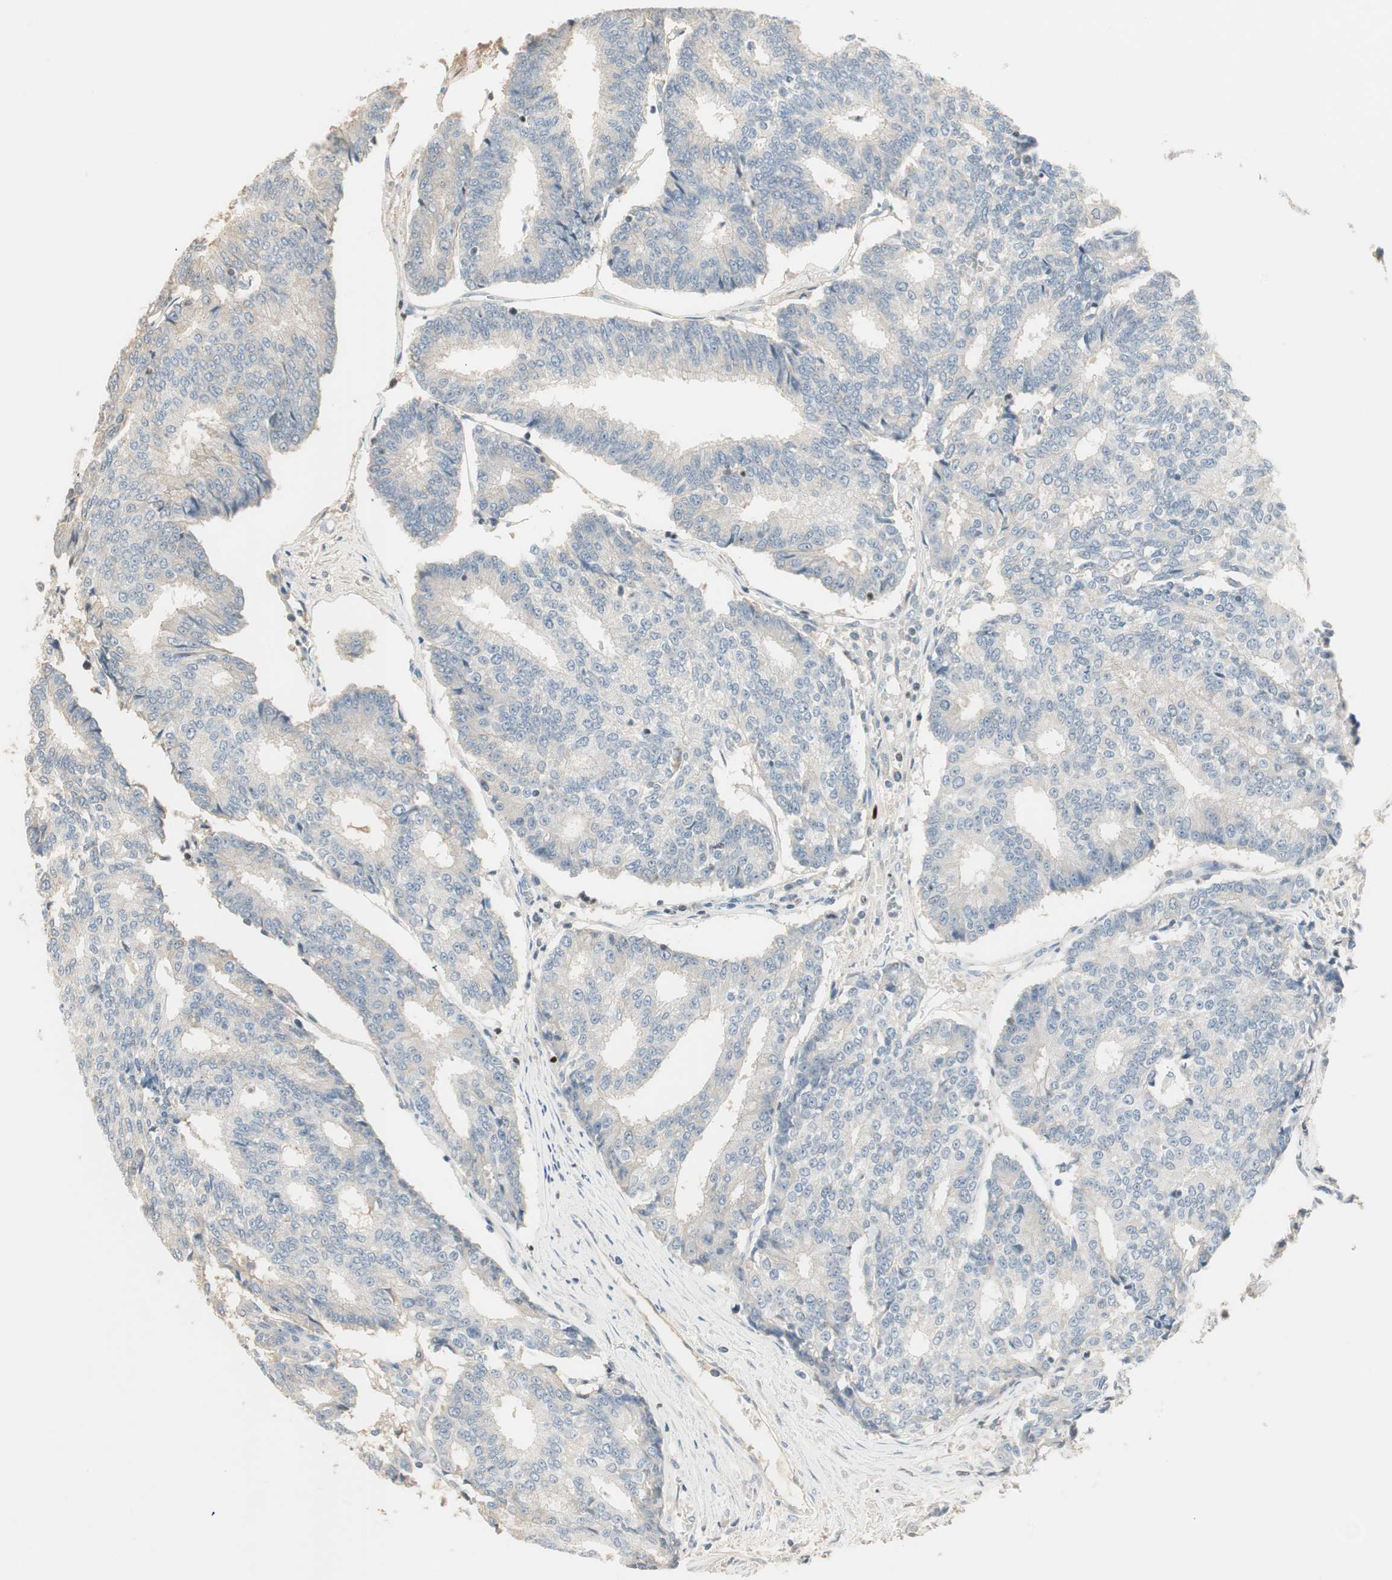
{"staining": {"intensity": "negative", "quantity": "none", "location": "none"}, "tissue": "prostate cancer", "cell_type": "Tumor cells", "image_type": "cancer", "snomed": [{"axis": "morphology", "description": "Adenocarcinoma, High grade"}, {"axis": "topography", "description": "Prostate"}], "caption": "IHC histopathology image of human prostate adenocarcinoma (high-grade) stained for a protein (brown), which reveals no positivity in tumor cells.", "gene": "RUNX2", "patient": {"sex": "male", "age": 55}}